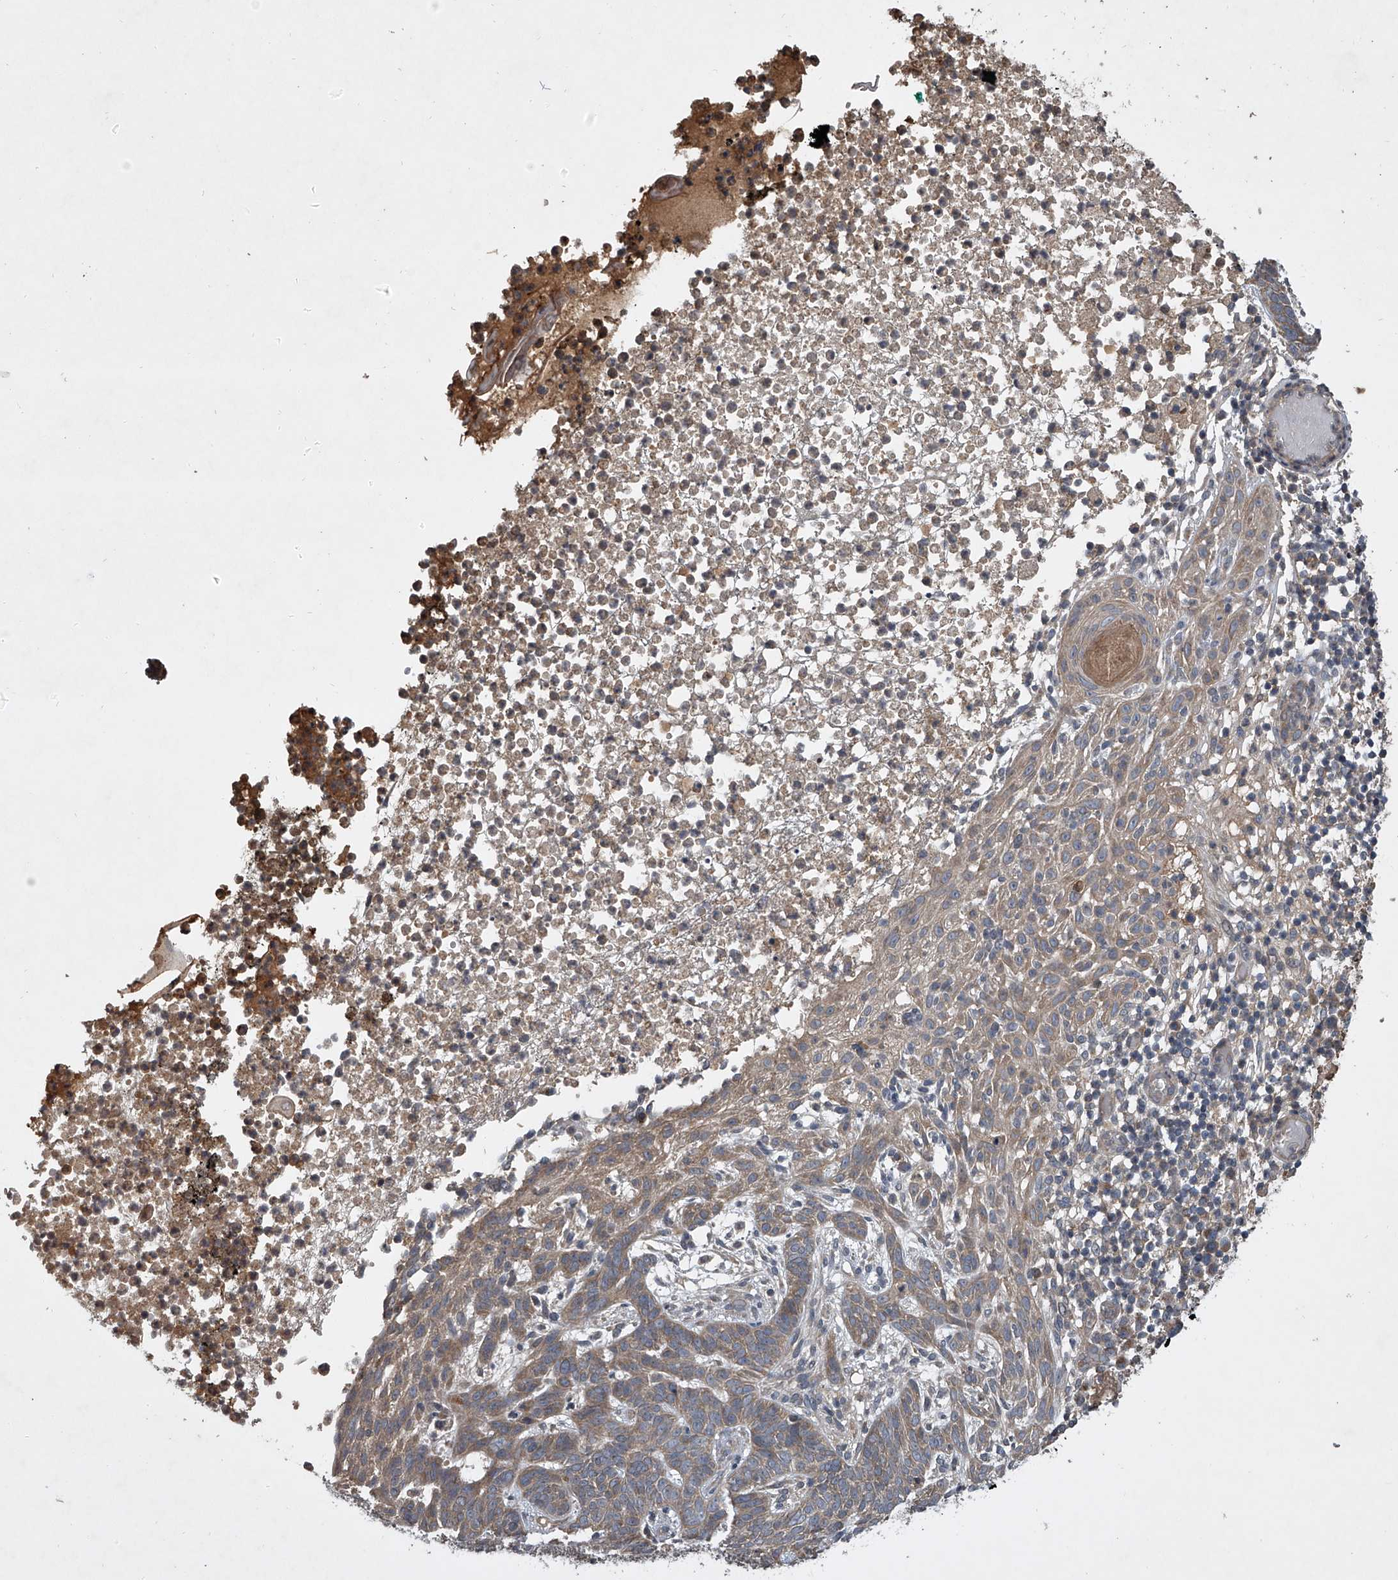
{"staining": {"intensity": "moderate", "quantity": "25%-75%", "location": "cytoplasmic/membranous"}, "tissue": "skin cancer", "cell_type": "Tumor cells", "image_type": "cancer", "snomed": [{"axis": "morphology", "description": "Normal tissue, NOS"}, {"axis": "morphology", "description": "Basal cell carcinoma"}, {"axis": "topography", "description": "Skin"}], "caption": "Immunohistochemical staining of human skin cancer (basal cell carcinoma) displays medium levels of moderate cytoplasmic/membranous protein staining in about 25%-75% of tumor cells.", "gene": "NFS1", "patient": {"sex": "male", "age": 64}}